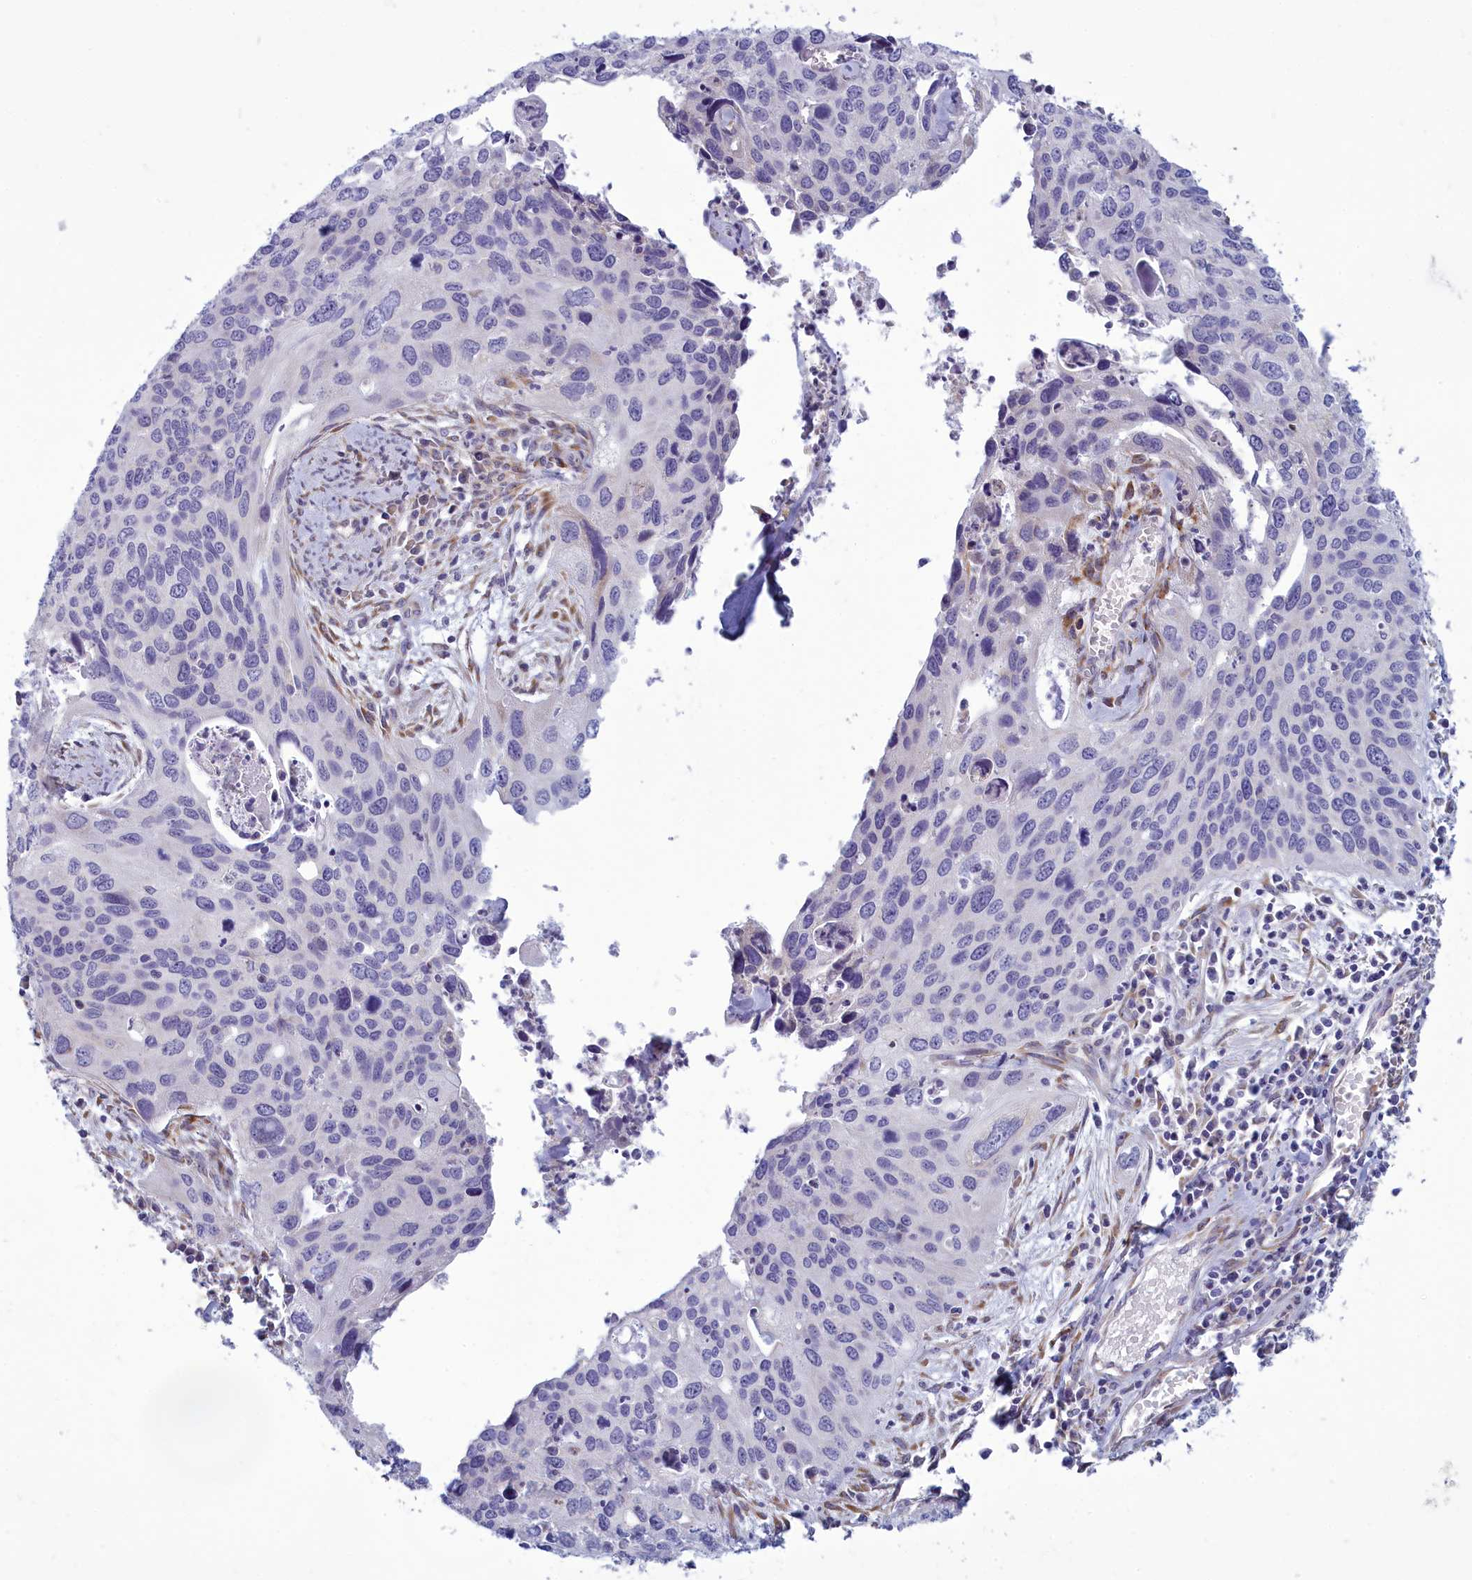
{"staining": {"intensity": "negative", "quantity": "none", "location": "none"}, "tissue": "cervical cancer", "cell_type": "Tumor cells", "image_type": "cancer", "snomed": [{"axis": "morphology", "description": "Squamous cell carcinoma, NOS"}, {"axis": "topography", "description": "Cervix"}], "caption": "DAB (3,3'-diaminobenzidine) immunohistochemical staining of human cervical cancer shows no significant expression in tumor cells.", "gene": "CENATAC", "patient": {"sex": "female", "age": 55}}